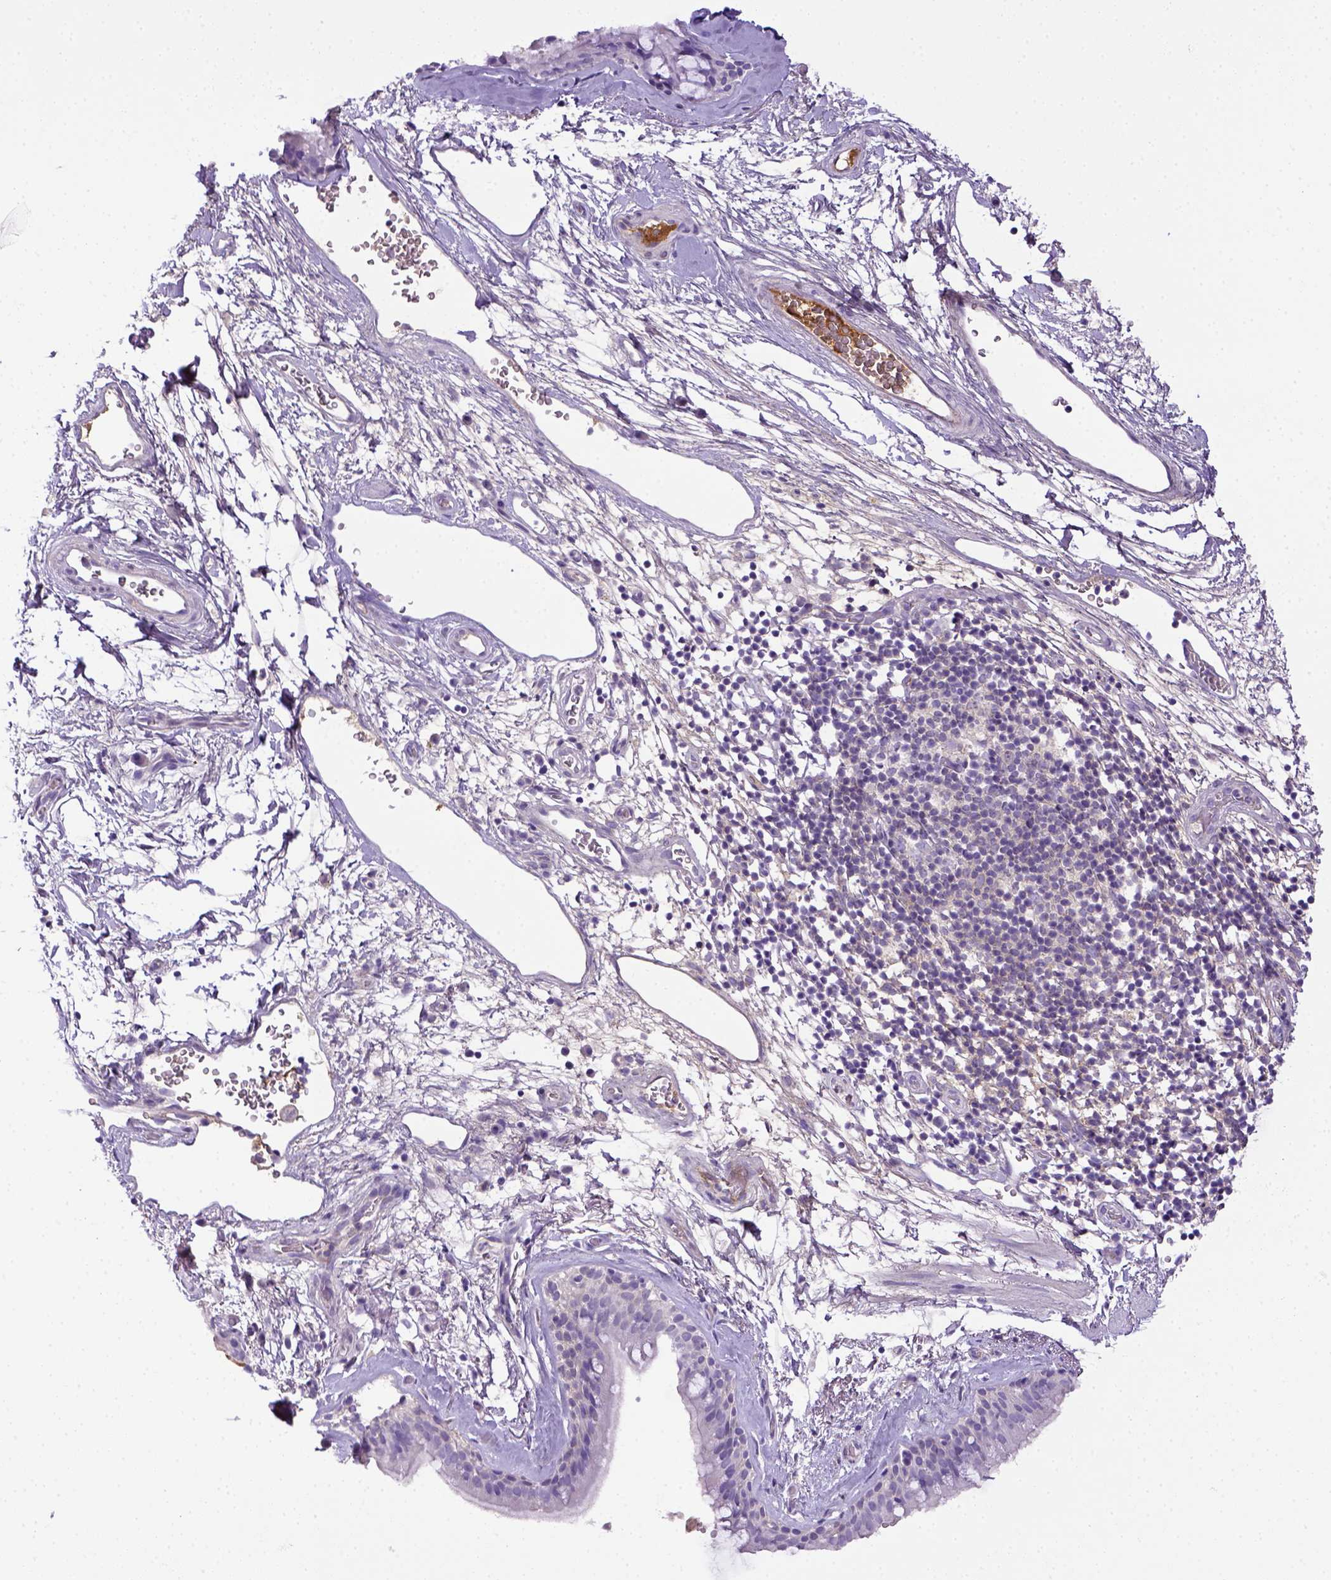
{"staining": {"intensity": "negative", "quantity": "none", "location": "none"}, "tissue": "bronchus", "cell_type": "Respiratory epithelial cells", "image_type": "normal", "snomed": [{"axis": "morphology", "description": "Normal tissue, NOS"}, {"axis": "topography", "description": "Cartilage tissue"}, {"axis": "topography", "description": "Bronchus"}], "caption": "The immunohistochemistry (IHC) micrograph has no significant staining in respiratory epithelial cells of bronchus.", "gene": "ITIH4", "patient": {"sex": "male", "age": 58}}